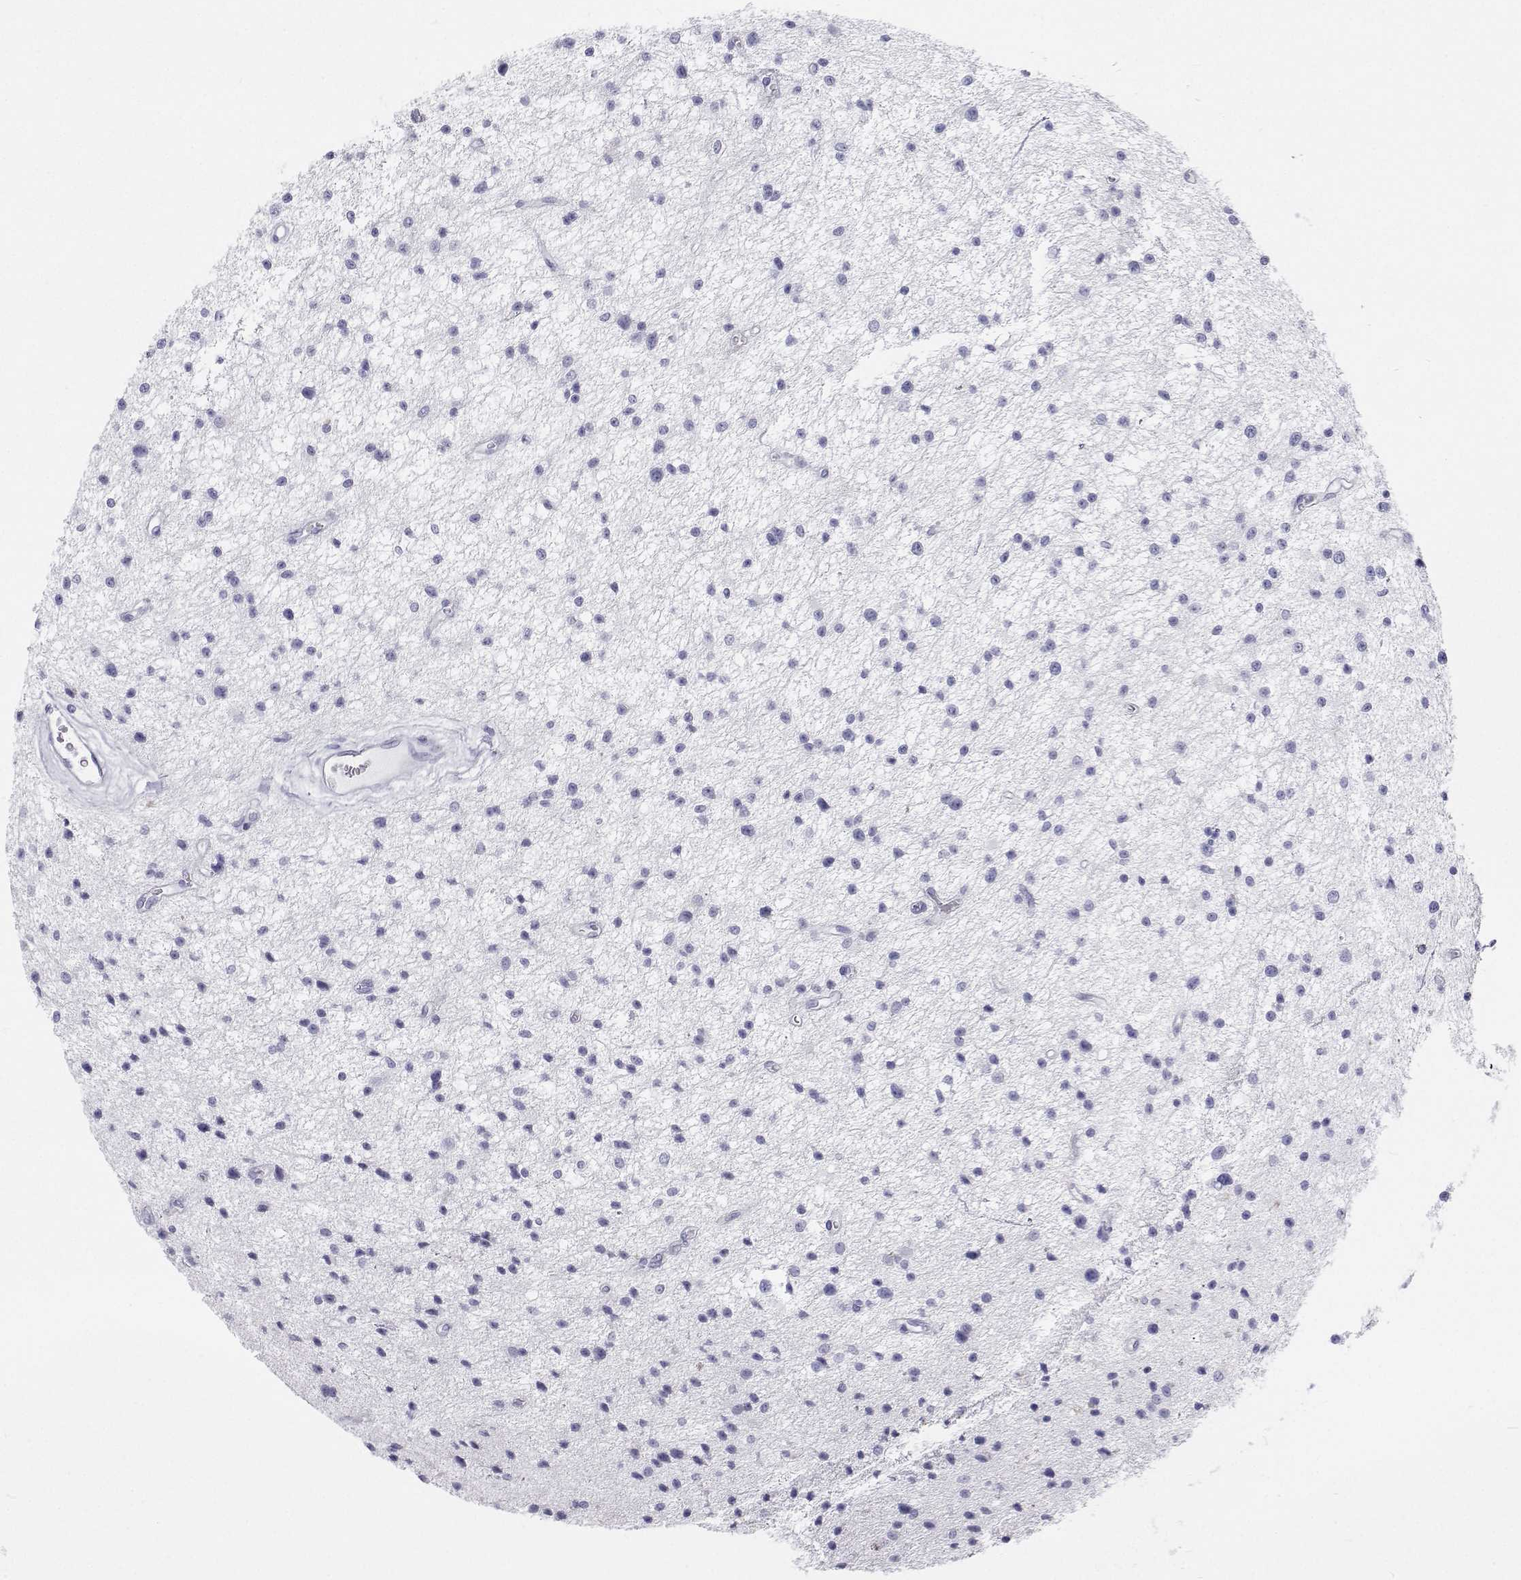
{"staining": {"intensity": "negative", "quantity": "none", "location": "none"}, "tissue": "glioma", "cell_type": "Tumor cells", "image_type": "cancer", "snomed": [{"axis": "morphology", "description": "Glioma, malignant, Low grade"}, {"axis": "topography", "description": "Brain"}], "caption": "Human glioma stained for a protein using immunohistochemistry (IHC) shows no positivity in tumor cells.", "gene": "SFTPB", "patient": {"sex": "male", "age": 43}}